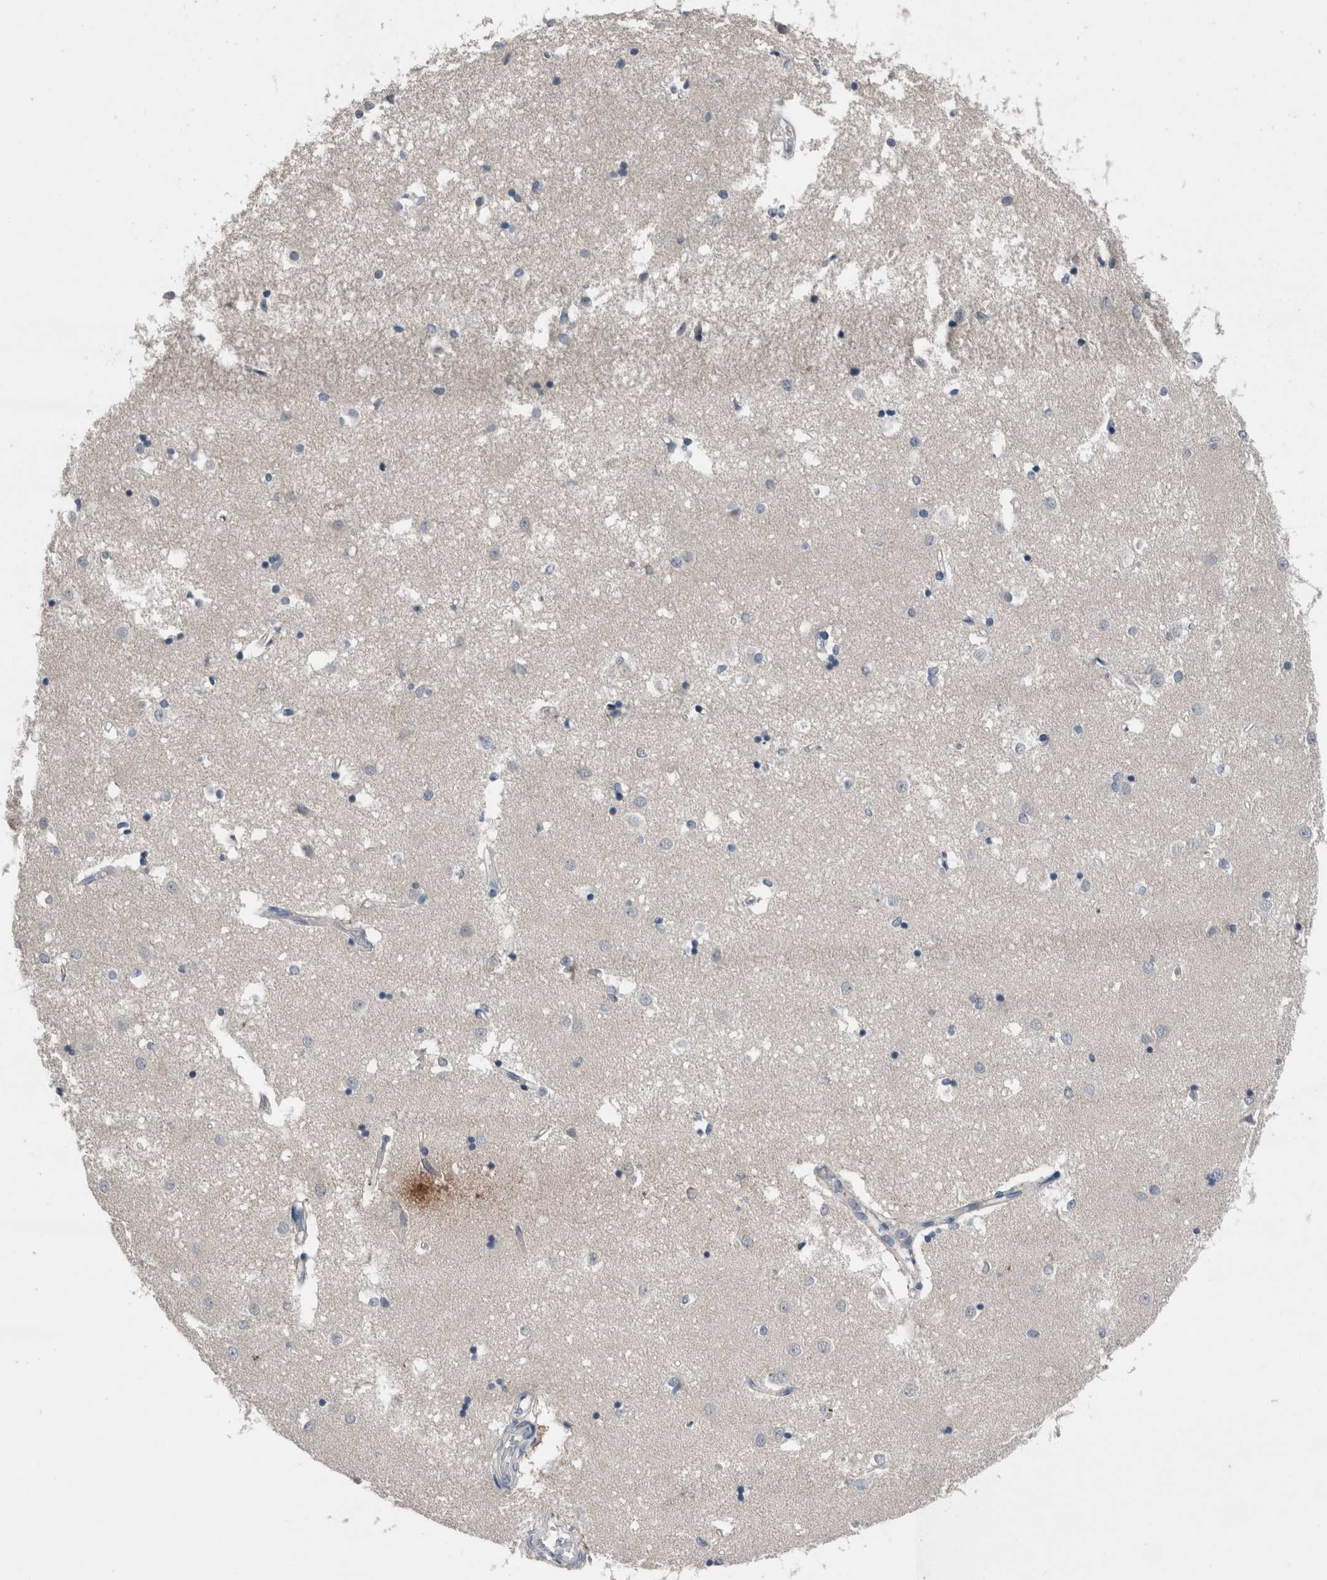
{"staining": {"intensity": "negative", "quantity": "none", "location": "none"}, "tissue": "caudate", "cell_type": "Glial cells", "image_type": "normal", "snomed": [{"axis": "morphology", "description": "Normal tissue, NOS"}, {"axis": "topography", "description": "Lateral ventricle wall"}], "caption": "This micrograph is of normal caudate stained with immunohistochemistry (IHC) to label a protein in brown with the nuclei are counter-stained blue. There is no positivity in glial cells.", "gene": "CRNN", "patient": {"sex": "male", "age": 45}}